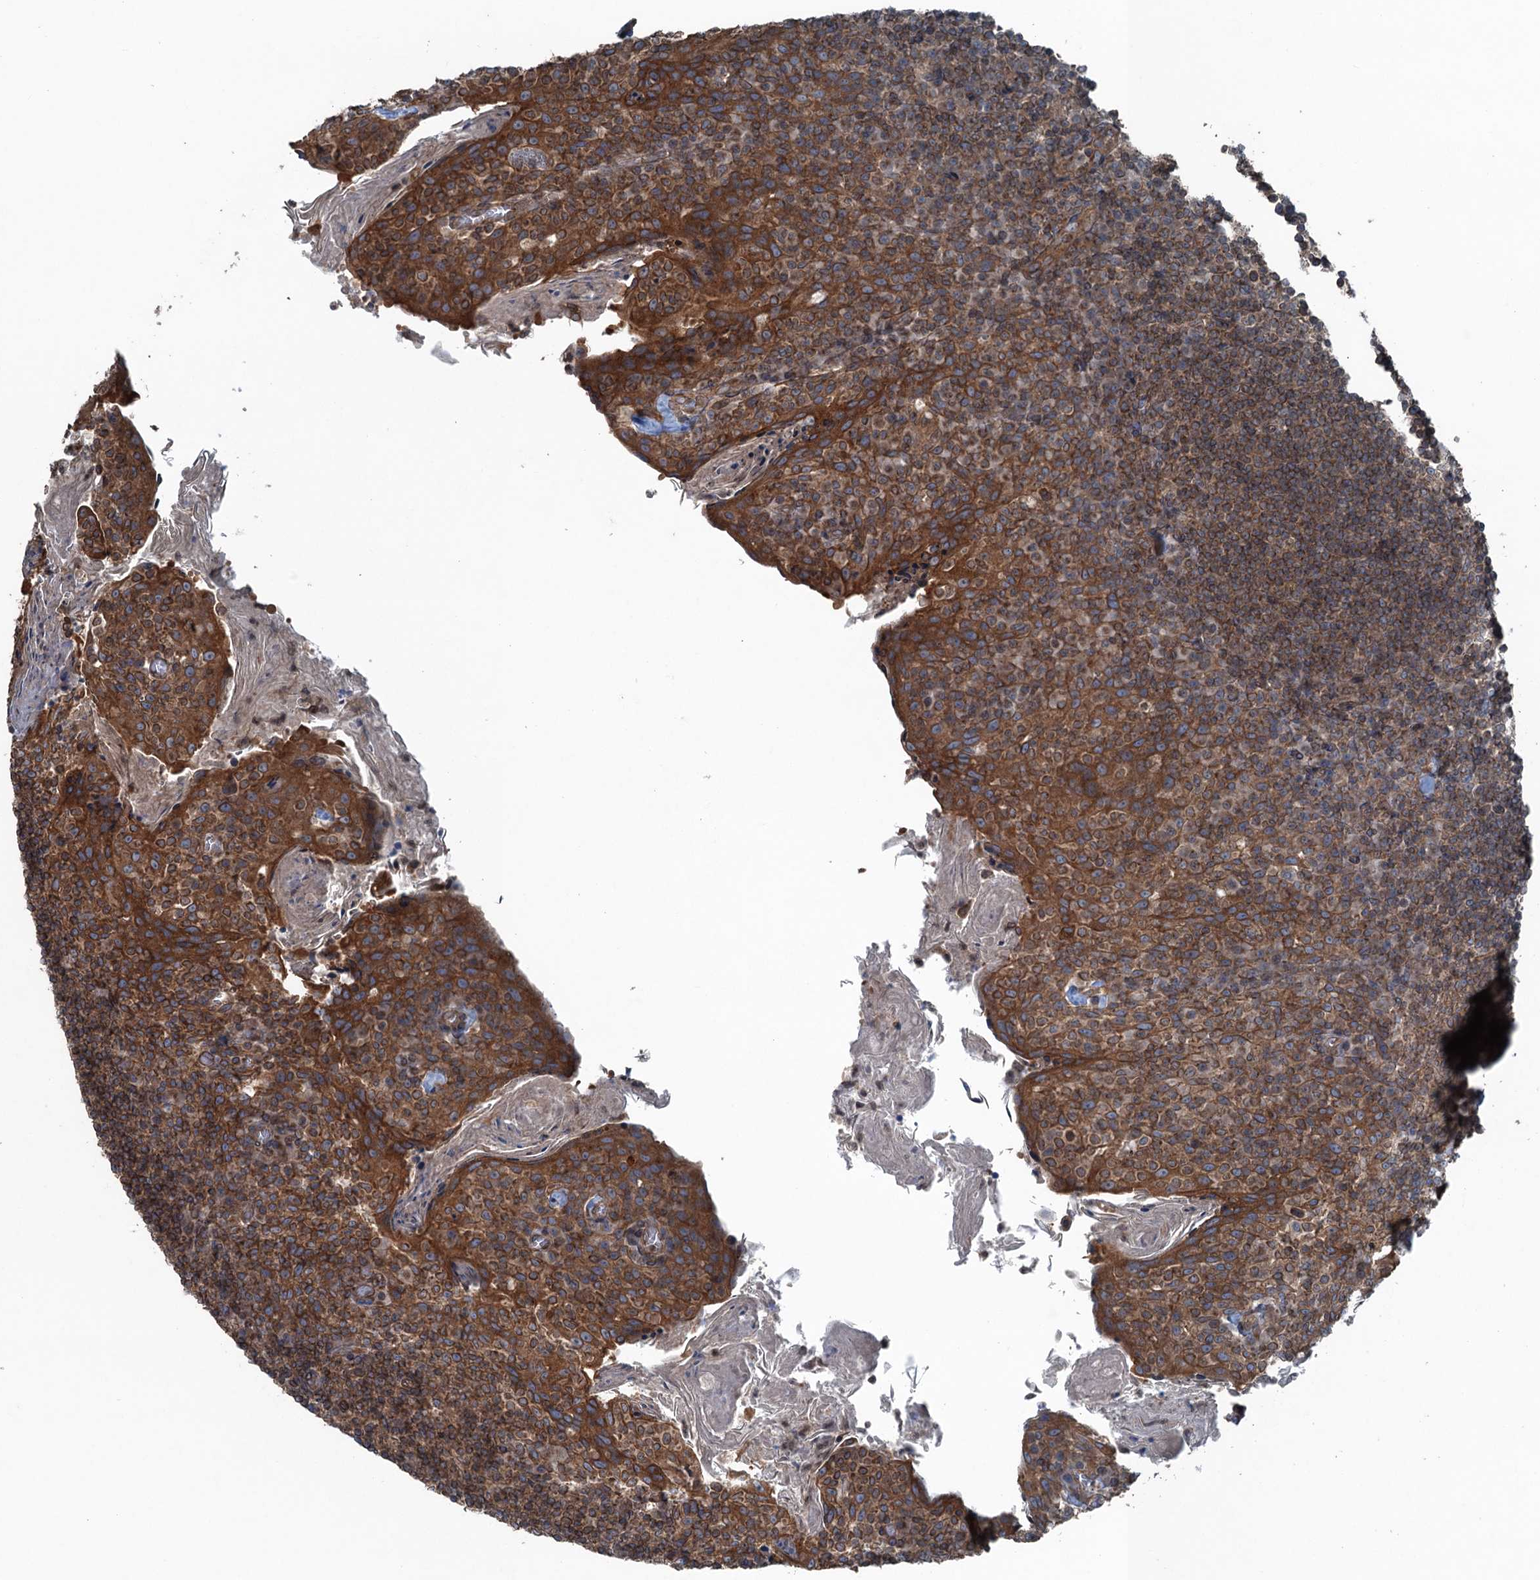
{"staining": {"intensity": "moderate", "quantity": ">75%", "location": "cytoplasmic/membranous"}, "tissue": "tonsil", "cell_type": "Germinal center cells", "image_type": "normal", "snomed": [{"axis": "morphology", "description": "Normal tissue, NOS"}, {"axis": "topography", "description": "Tonsil"}], "caption": "Brown immunohistochemical staining in normal tonsil shows moderate cytoplasmic/membranous positivity in about >75% of germinal center cells. The protein of interest is shown in brown color, while the nuclei are stained blue.", "gene": "TRAPPC8", "patient": {"sex": "female", "age": 10}}